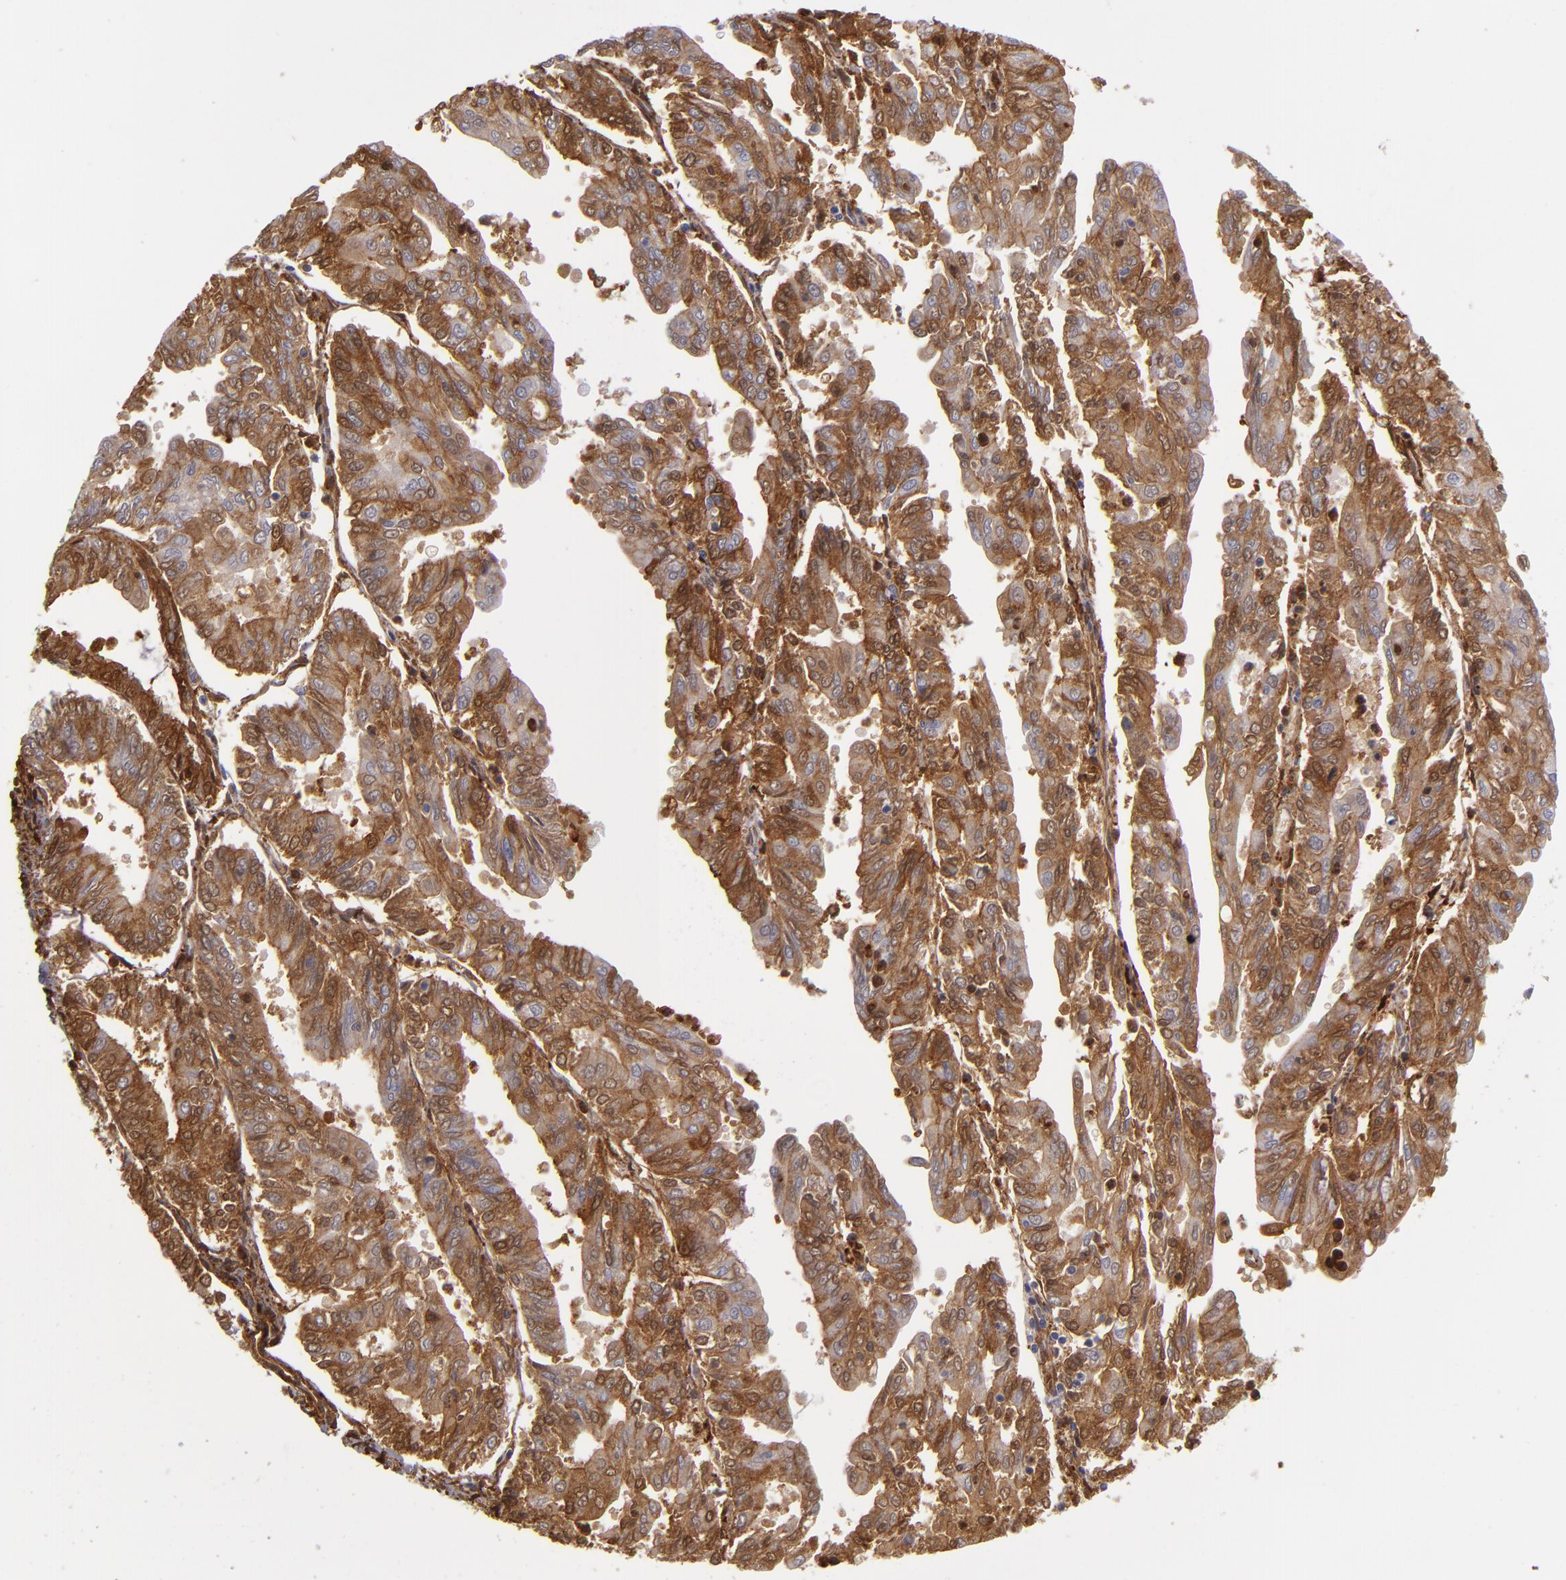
{"staining": {"intensity": "strong", "quantity": ">75%", "location": "cytoplasmic/membranous"}, "tissue": "endometrial cancer", "cell_type": "Tumor cells", "image_type": "cancer", "snomed": [{"axis": "morphology", "description": "Adenocarcinoma, NOS"}, {"axis": "topography", "description": "Endometrium"}], "caption": "Human endometrial cancer (adenocarcinoma) stained for a protein (brown) shows strong cytoplasmic/membranous positive positivity in about >75% of tumor cells.", "gene": "VCL", "patient": {"sex": "female", "age": 79}}